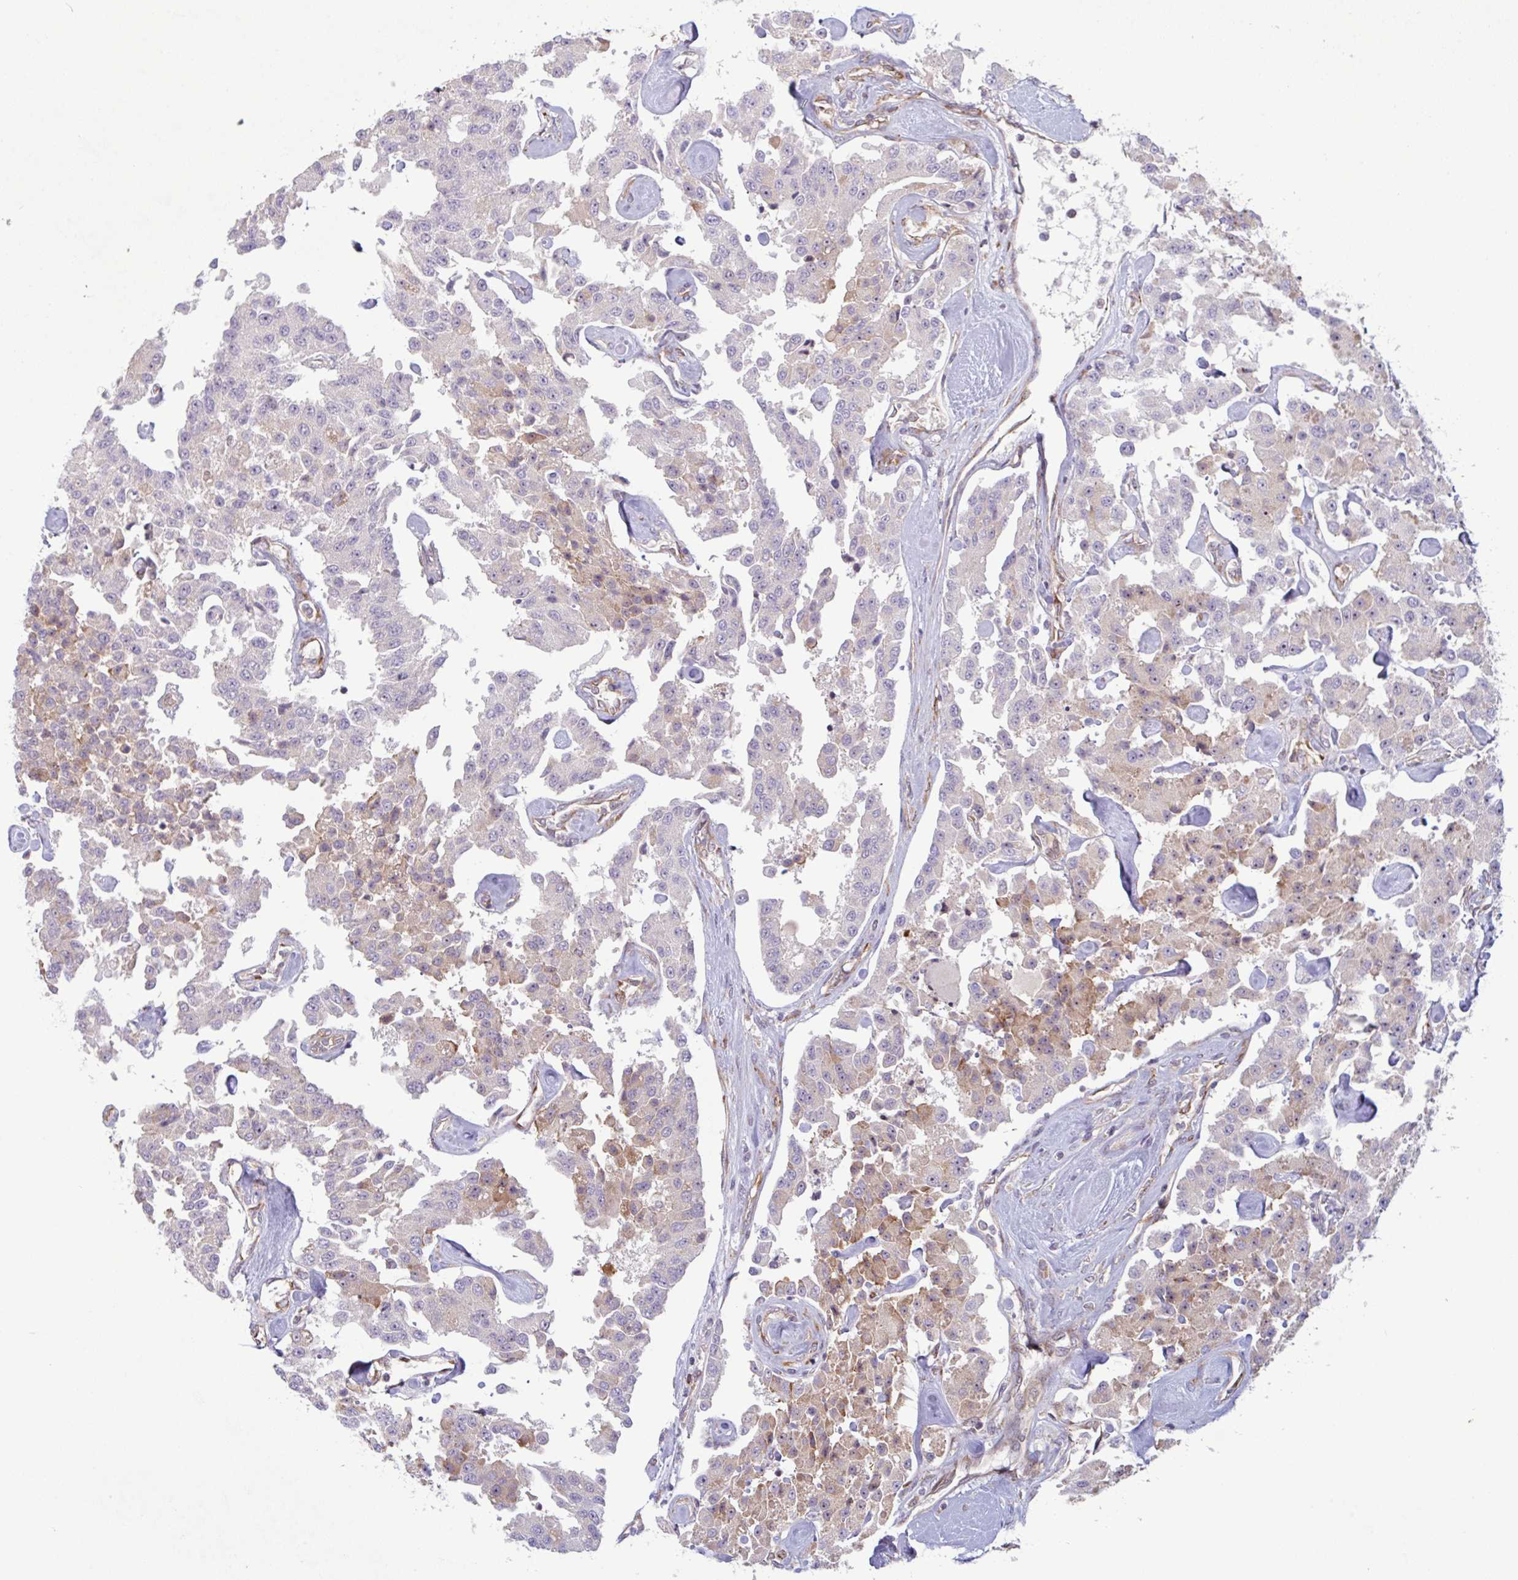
{"staining": {"intensity": "moderate", "quantity": "<25%", "location": "cytoplasmic/membranous"}, "tissue": "carcinoid", "cell_type": "Tumor cells", "image_type": "cancer", "snomed": [{"axis": "morphology", "description": "Carcinoid, malignant, NOS"}, {"axis": "topography", "description": "Pancreas"}], "caption": "Tumor cells demonstrate moderate cytoplasmic/membranous positivity in approximately <25% of cells in carcinoid (malignant). (Brightfield microscopy of DAB IHC at high magnification).", "gene": "RIT1", "patient": {"sex": "male", "age": 41}}